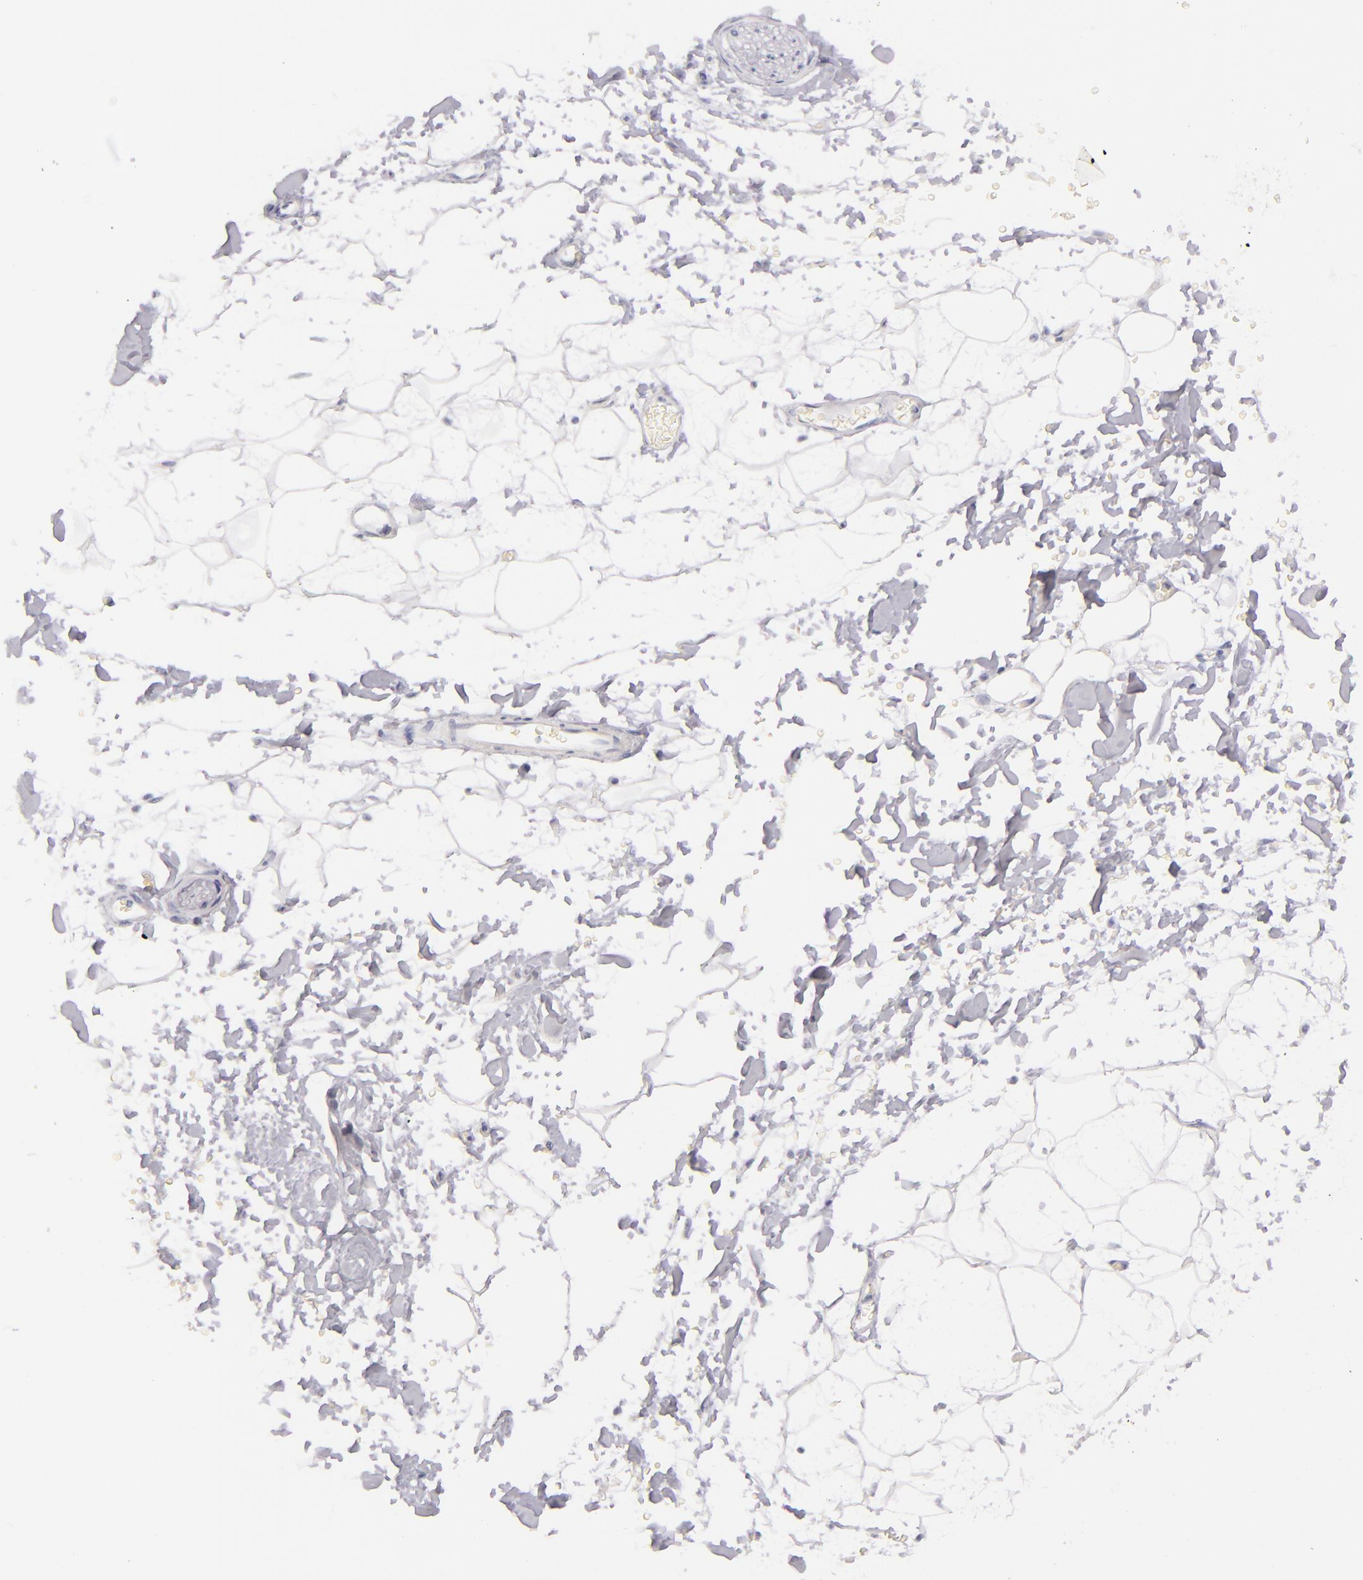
{"staining": {"intensity": "negative", "quantity": "none", "location": "none"}, "tissue": "adipose tissue", "cell_type": "Adipocytes", "image_type": "normal", "snomed": [{"axis": "morphology", "description": "Normal tissue, NOS"}, {"axis": "topography", "description": "Soft tissue"}], "caption": "A high-resolution photomicrograph shows IHC staining of normal adipose tissue, which shows no significant expression in adipocytes.", "gene": "CD207", "patient": {"sex": "male", "age": 72}}